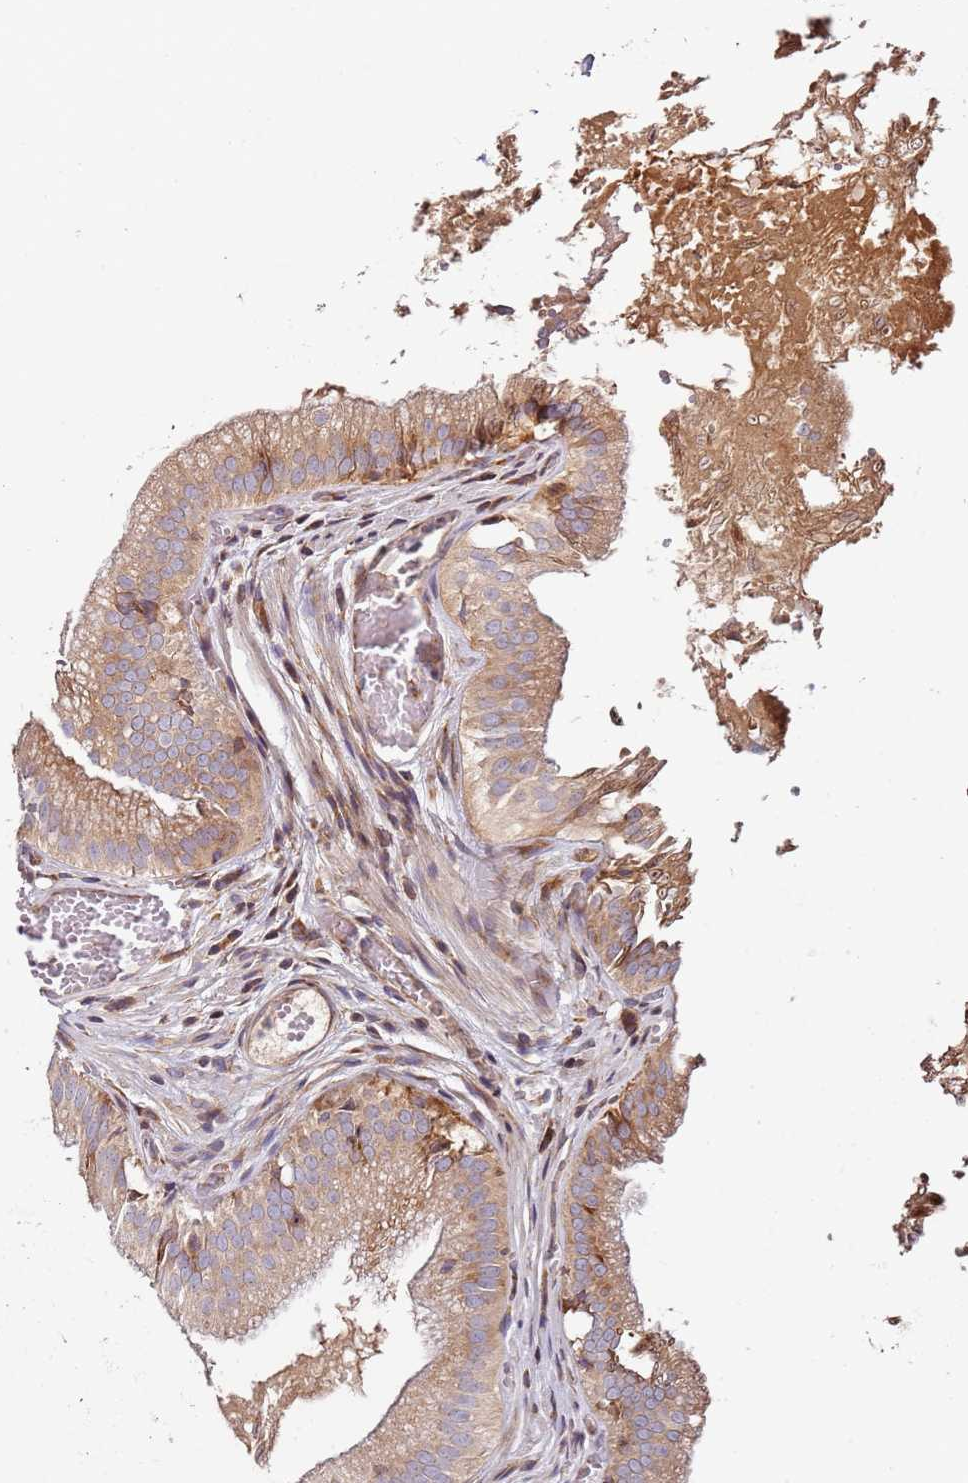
{"staining": {"intensity": "moderate", "quantity": "25%-75%", "location": "cytoplasmic/membranous"}, "tissue": "gallbladder", "cell_type": "Glandular cells", "image_type": "normal", "snomed": [{"axis": "morphology", "description": "Normal tissue, NOS"}, {"axis": "topography", "description": "Gallbladder"}, {"axis": "topography", "description": "Peripheral nerve tissue"}], "caption": "Immunohistochemical staining of unremarkable human gallbladder displays medium levels of moderate cytoplasmic/membranous staining in approximately 25%-75% of glandular cells.", "gene": "RPS3A", "patient": {"sex": "male", "age": 17}}